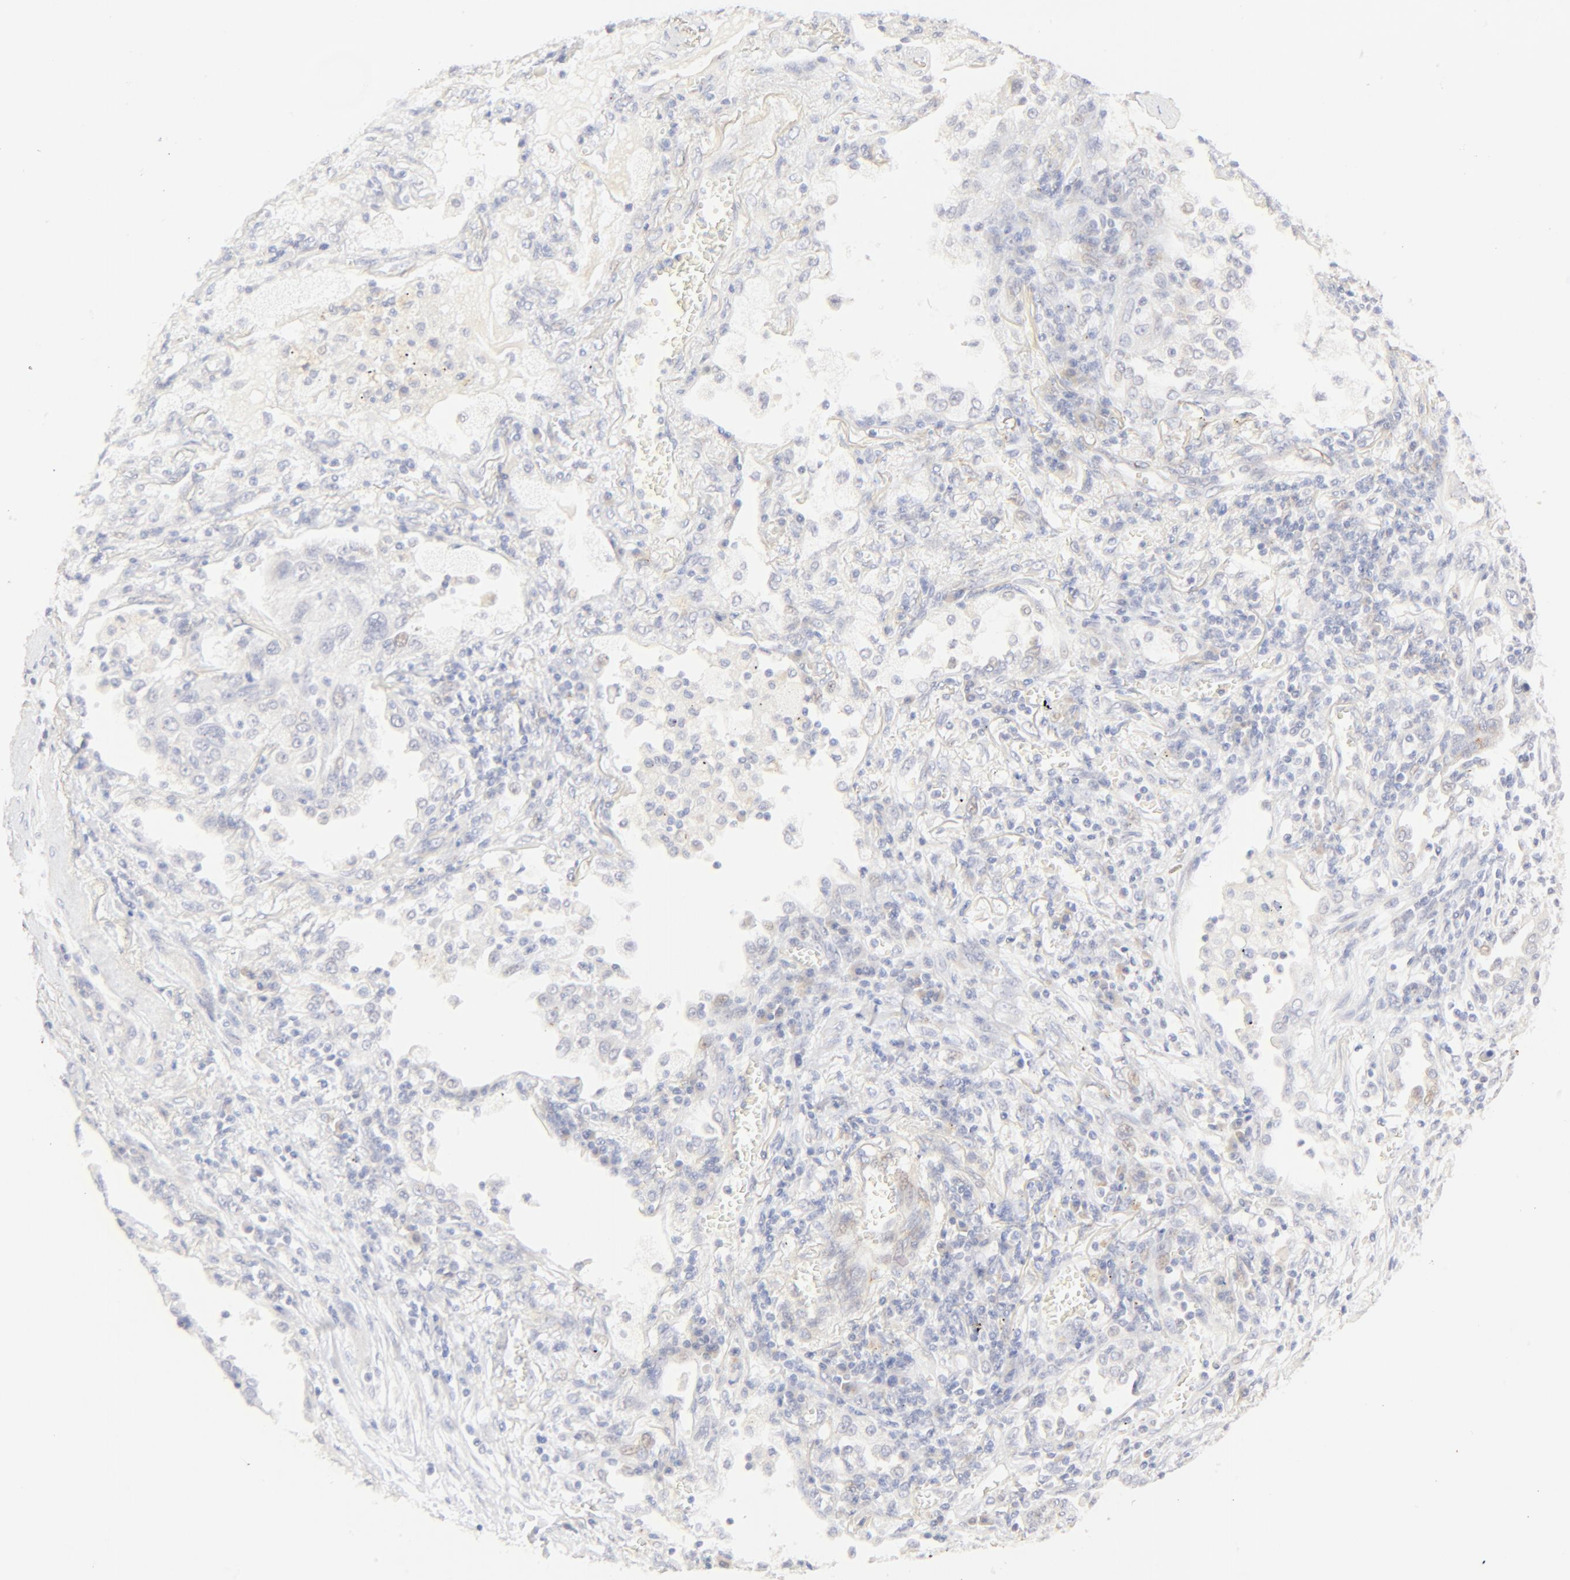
{"staining": {"intensity": "negative", "quantity": "none", "location": "none"}, "tissue": "lung cancer", "cell_type": "Tumor cells", "image_type": "cancer", "snomed": [{"axis": "morphology", "description": "Squamous cell carcinoma, NOS"}, {"axis": "topography", "description": "Lung"}], "caption": "A photomicrograph of lung cancer stained for a protein demonstrates no brown staining in tumor cells.", "gene": "NKX2-2", "patient": {"sex": "female", "age": 76}}